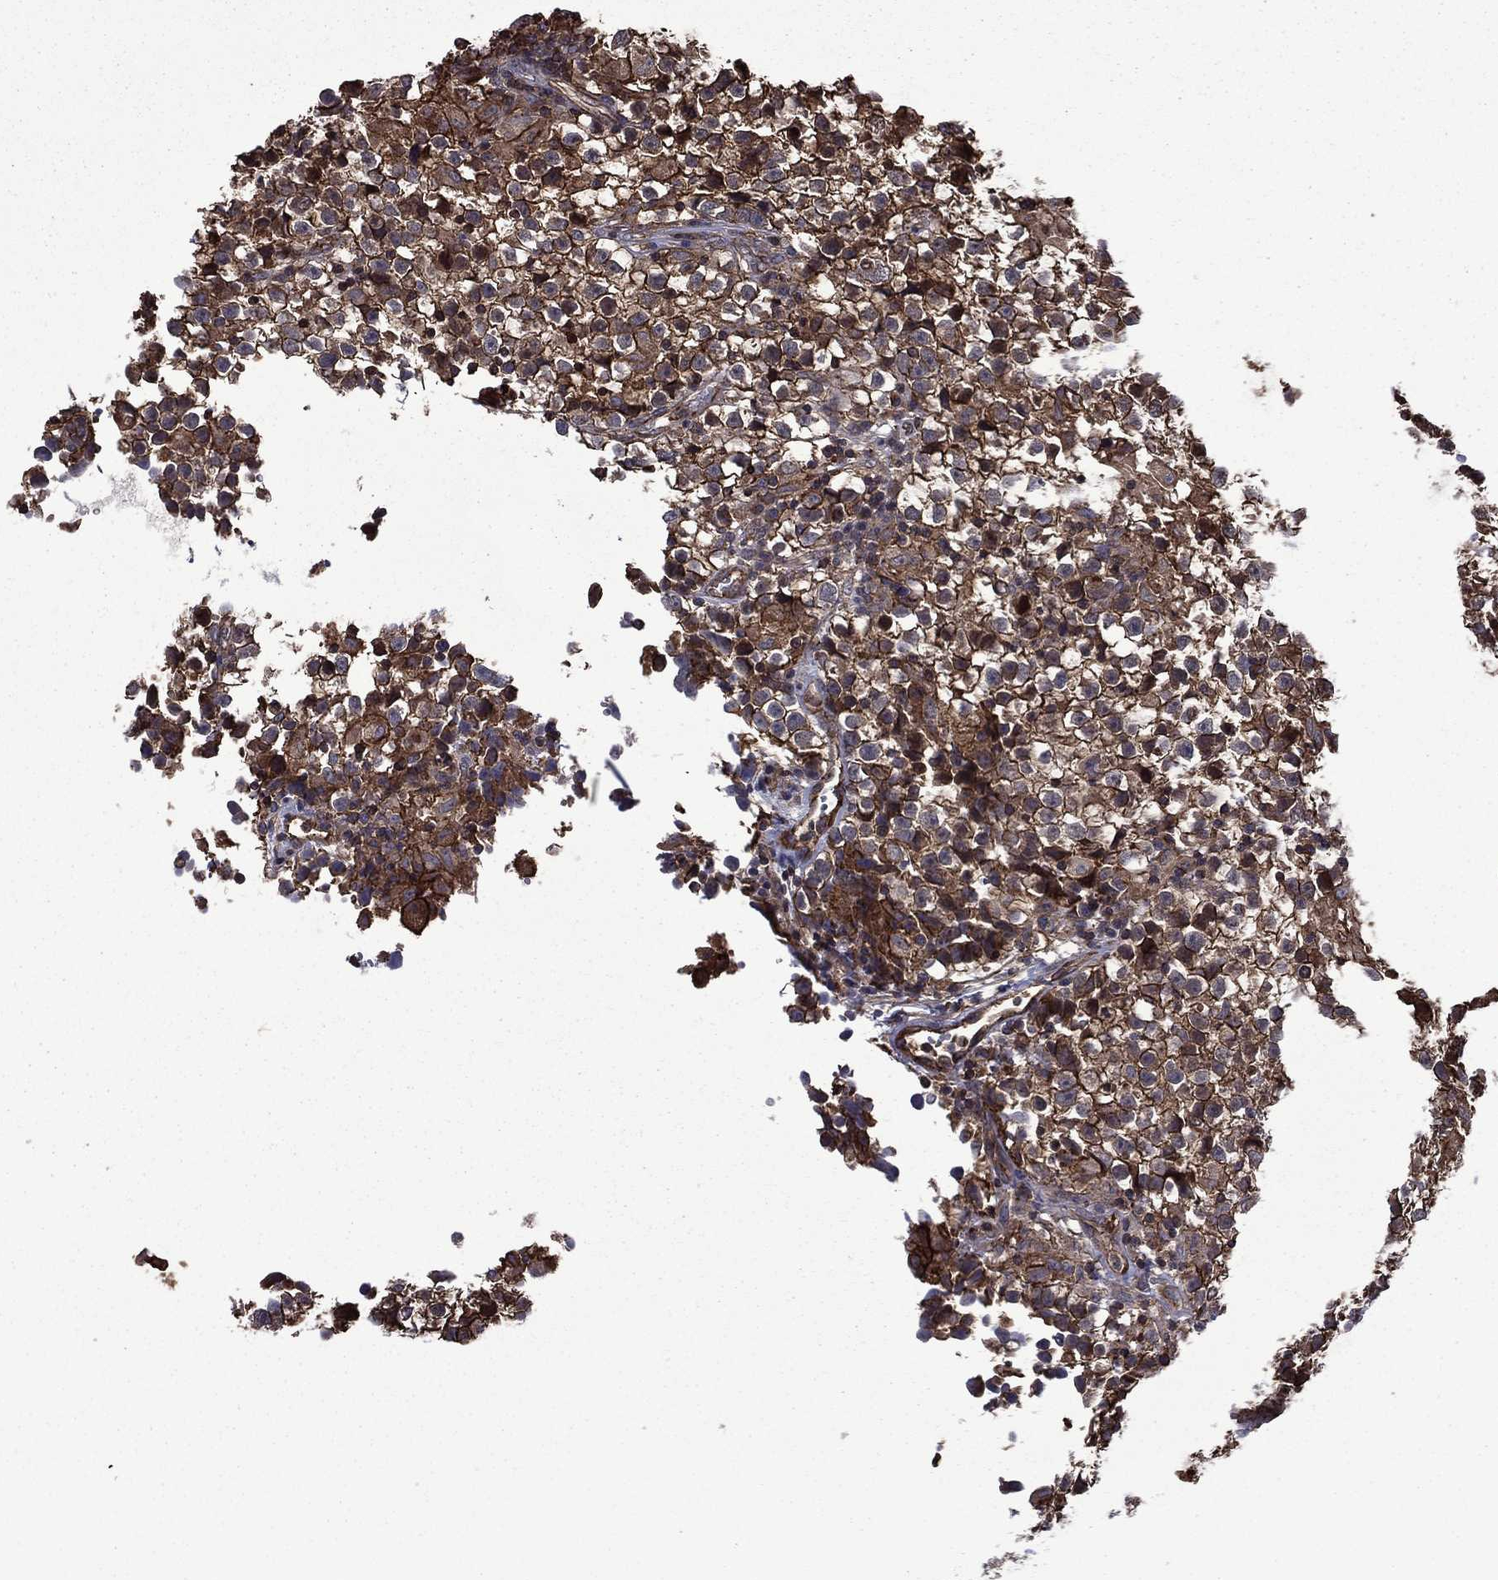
{"staining": {"intensity": "strong", "quantity": "25%-75%", "location": "cytoplasmic/membranous"}, "tissue": "testis cancer", "cell_type": "Tumor cells", "image_type": "cancer", "snomed": [{"axis": "morphology", "description": "Seminoma, NOS"}, {"axis": "topography", "description": "Testis"}], "caption": "Tumor cells show high levels of strong cytoplasmic/membranous positivity in approximately 25%-75% of cells in testis cancer (seminoma).", "gene": "PLPP3", "patient": {"sex": "male", "age": 31}}